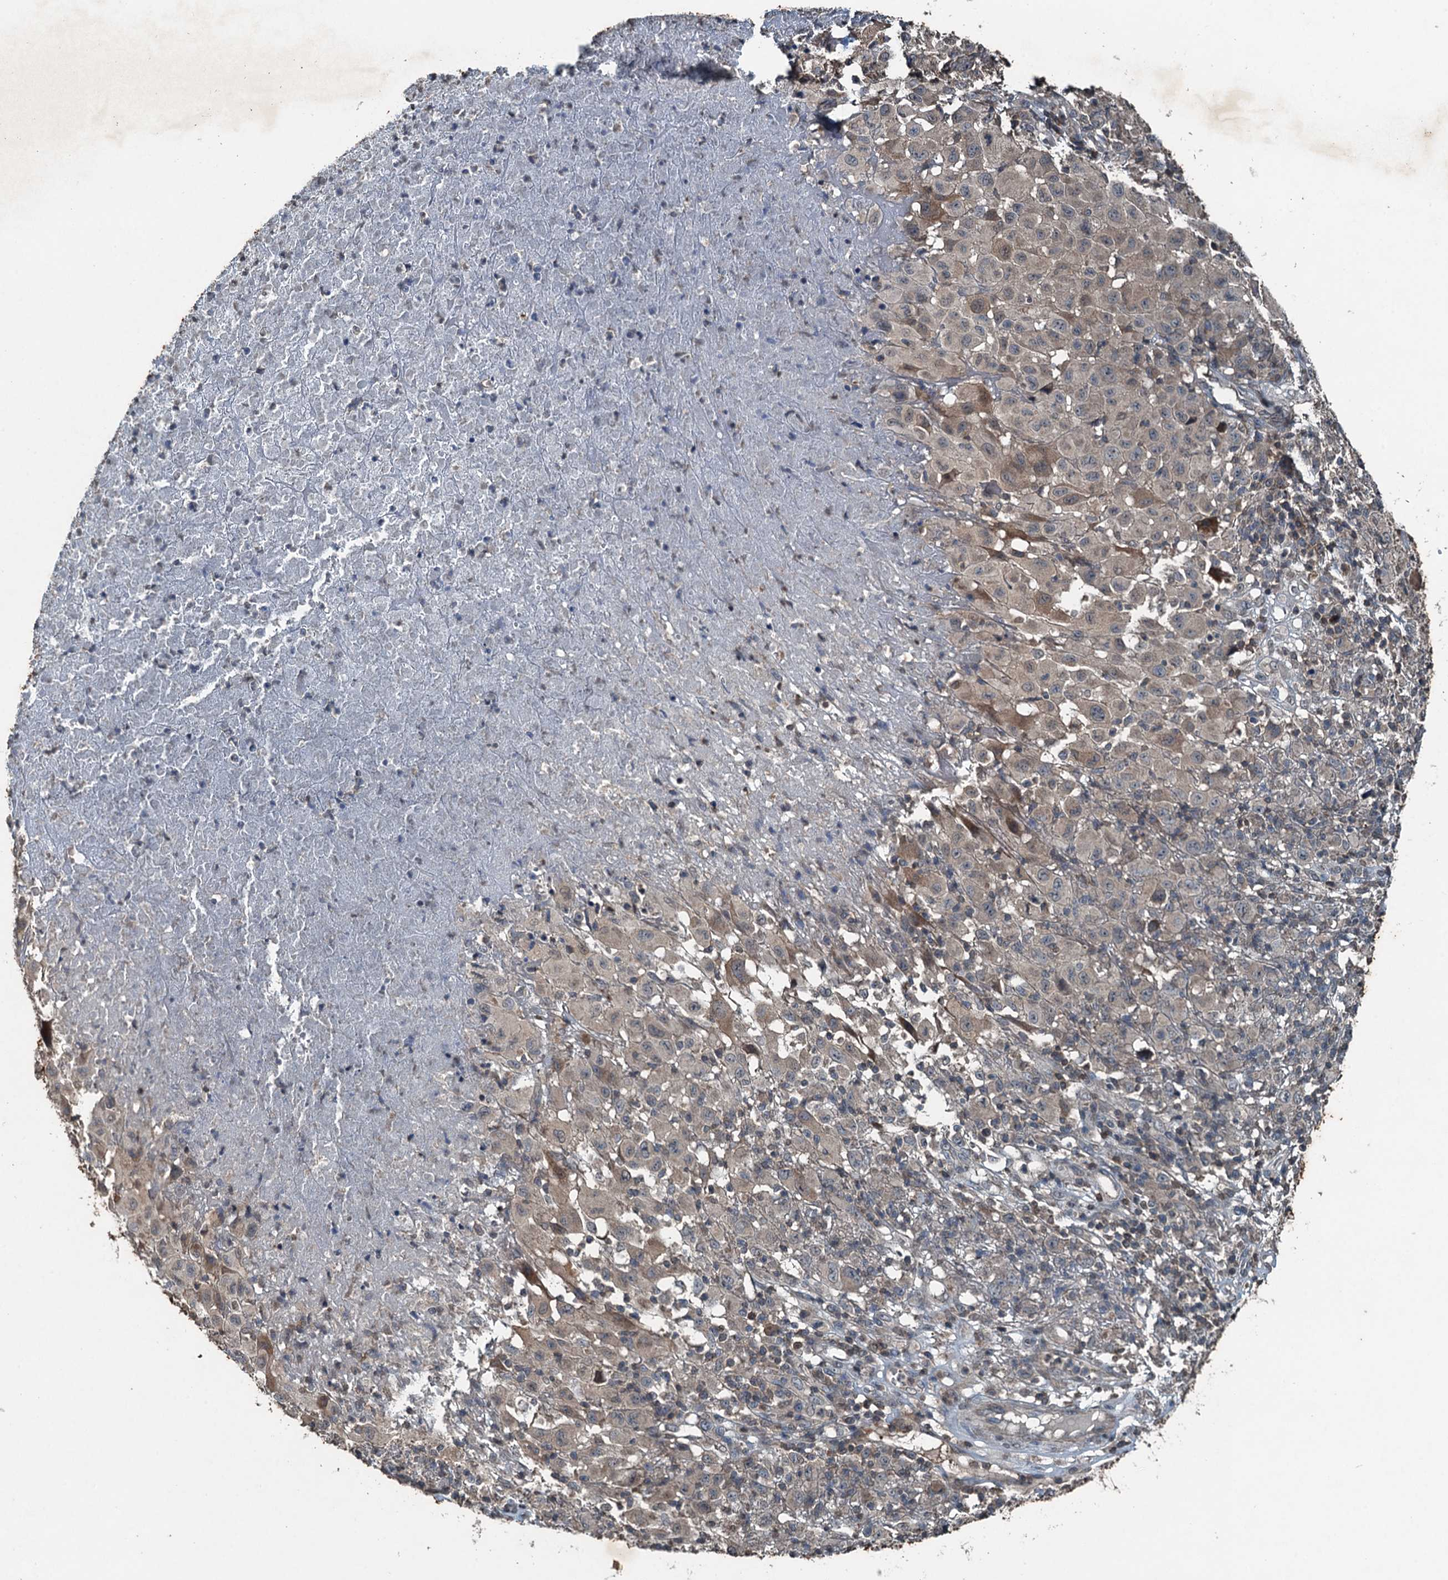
{"staining": {"intensity": "weak", "quantity": "<25%", "location": "cytoplasmic/membranous"}, "tissue": "melanoma", "cell_type": "Tumor cells", "image_type": "cancer", "snomed": [{"axis": "morphology", "description": "Malignant melanoma, NOS"}, {"axis": "topography", "description": "Skin"}], "caption": "There is no significant staining in tumor cells of melanoma.", "gene": "TCTN1", "patient": {"sex": "male", "age": 73}}